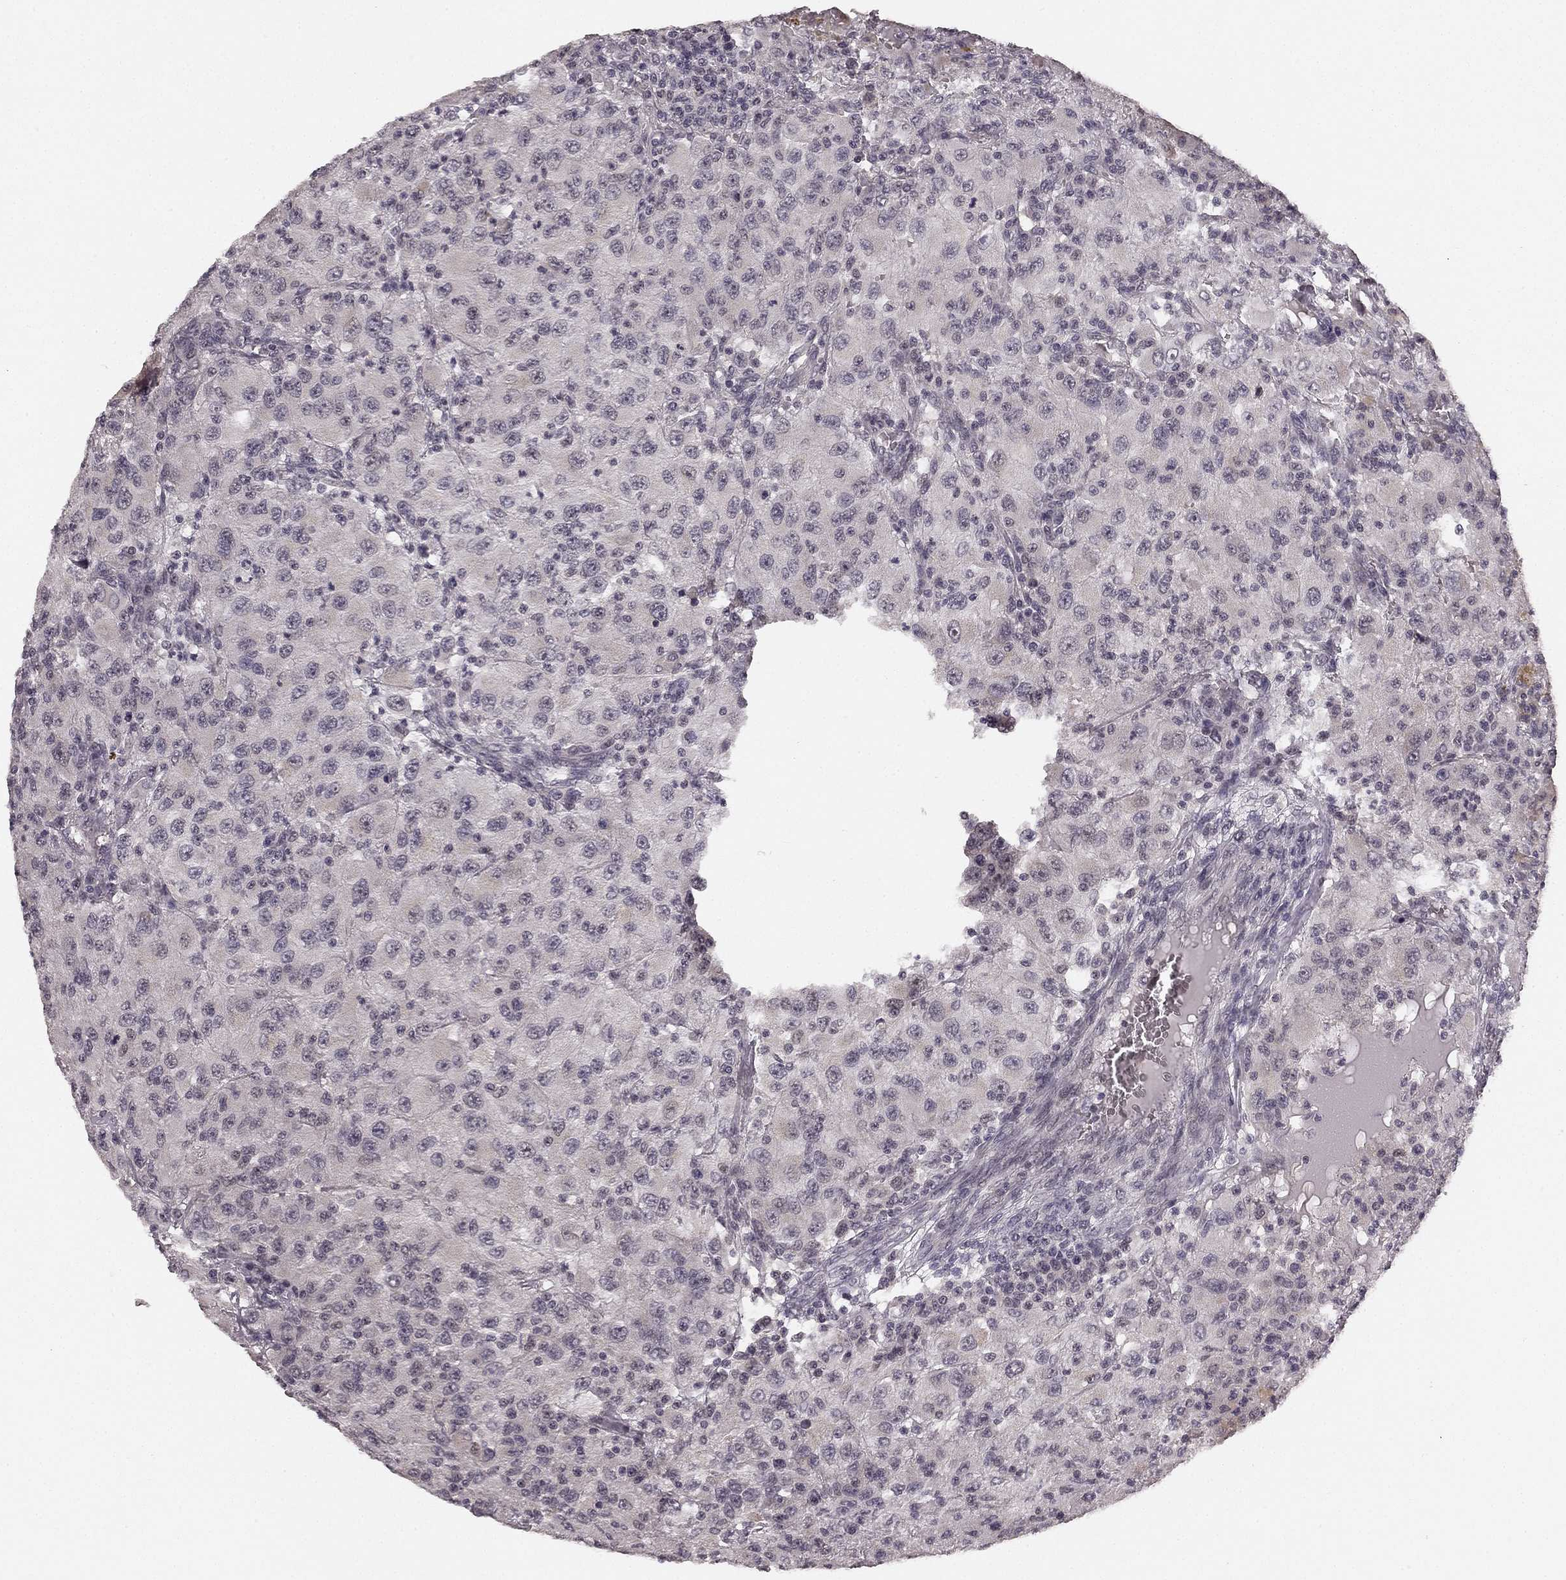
{"staining": {"intensity": "negative", "quantity": "none", "location": "none"}, "tissue": "renal cancer", "cell_type": "Tumor cells", "image_type": "cancer", "snomed": [{"axis": "morphology", "description": "Adenocarcinoma, NOS"}, {"axis": "topography", "description": "Kidney"}], "caption": "DAB (3,3'-diaminobenzidine) immunohistochemical staining of renal adenocarcinoma reveals no significant positivity in tumor cells.", "gene": "HCN4", "patient": {"sex": "female", "age": 67}}